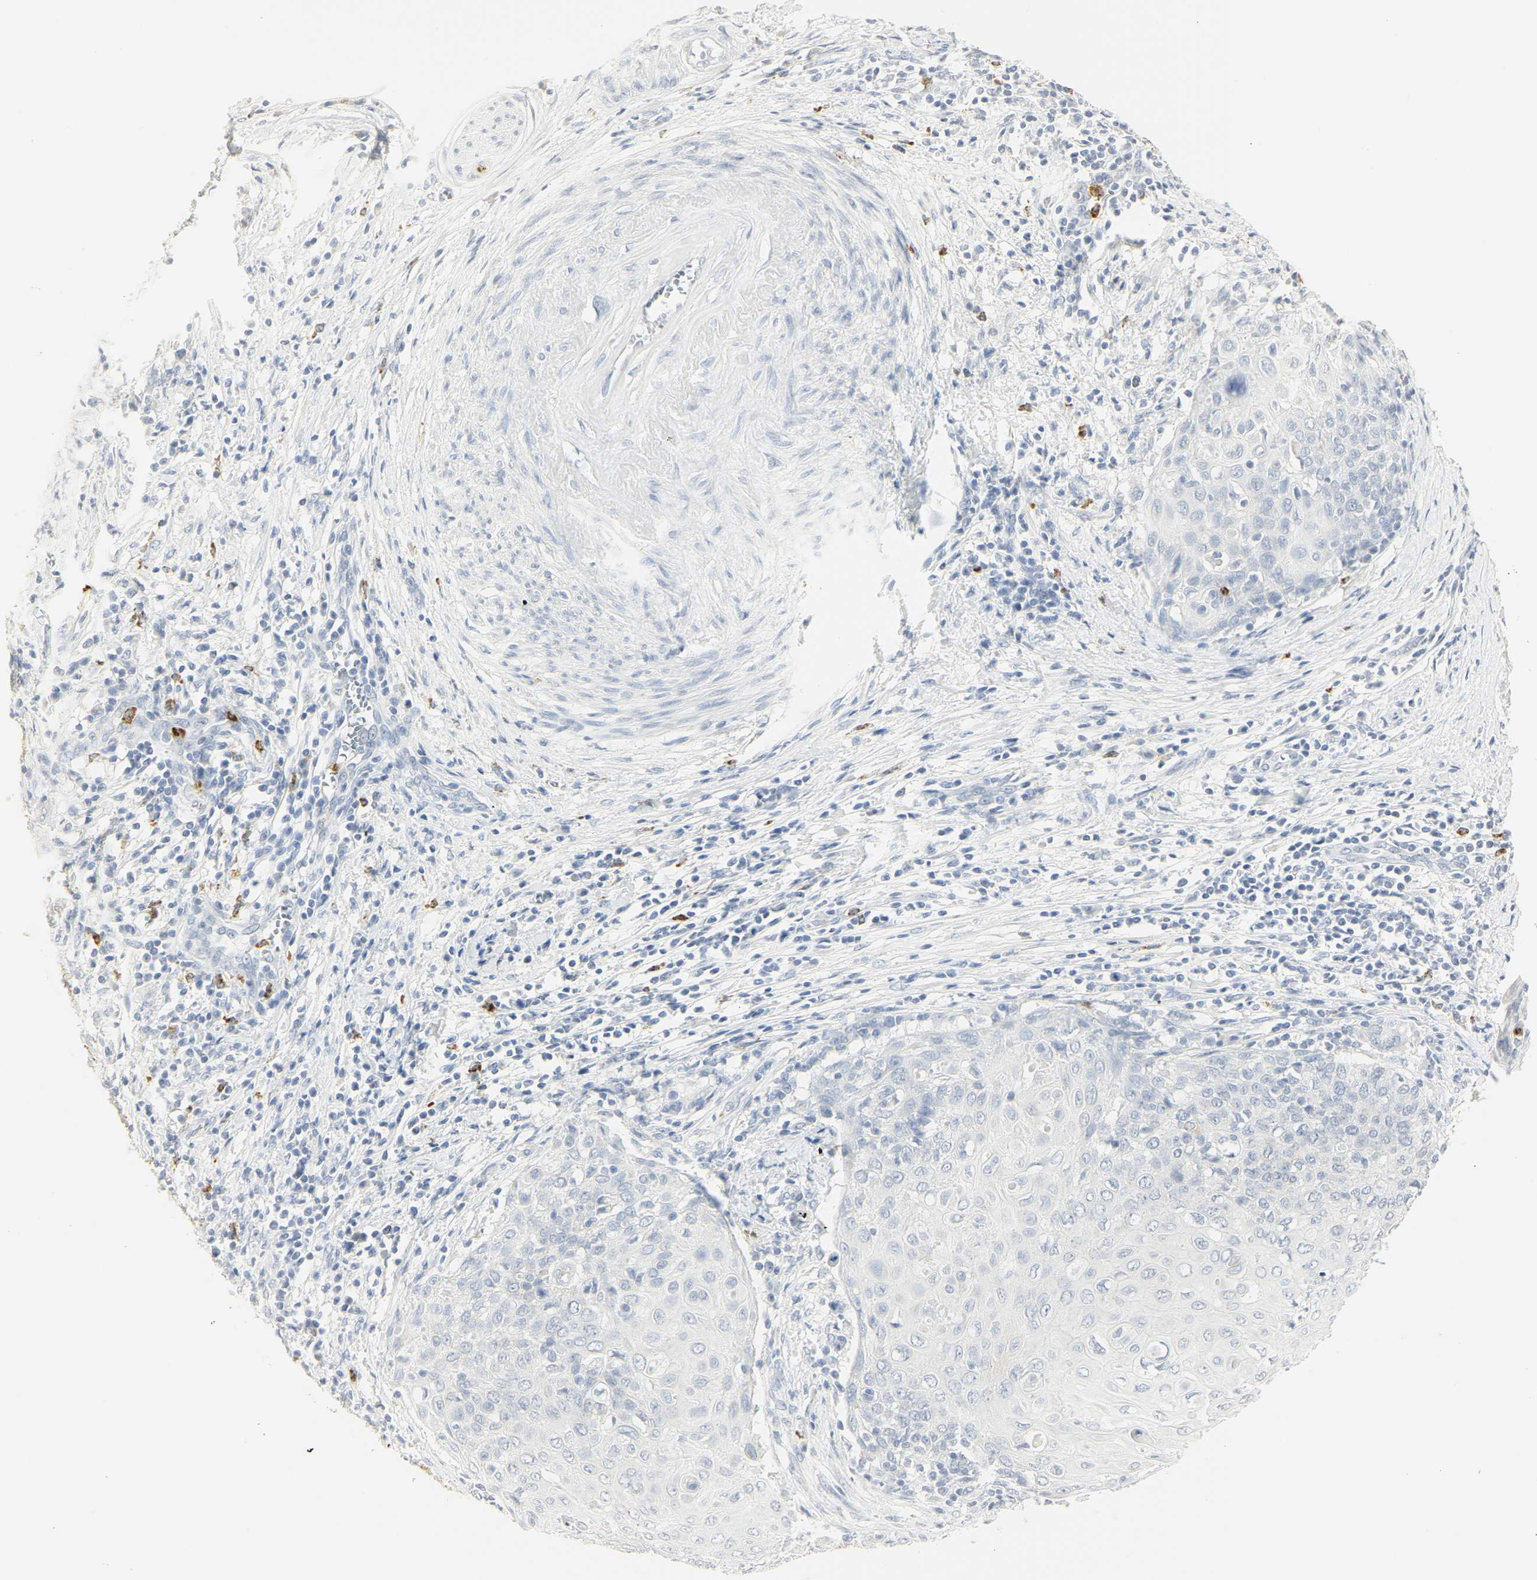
{"staining": {"intensity": "negative", "quantity": "none", "location": "none"}, "tissue": "cervical cancer", "cell_type": "Tumor cells", "image_type": "cancer", "snomed": [{"axis": "morphology", "description": "Squamous cell carcinoma, NOS"}, {"axis": "topography", "description": "Cervix"}], "caption": "DAB (3,3'-diaminobenzidine) immunohistochemical staining of cervical squamous cell carcinoma shows no significant expression in tumor cells. (DAB IHC visualized using brightfield microscopy, high magnification).", "gene": "MPO", "patient": {"sex": "female", "age": 39}}